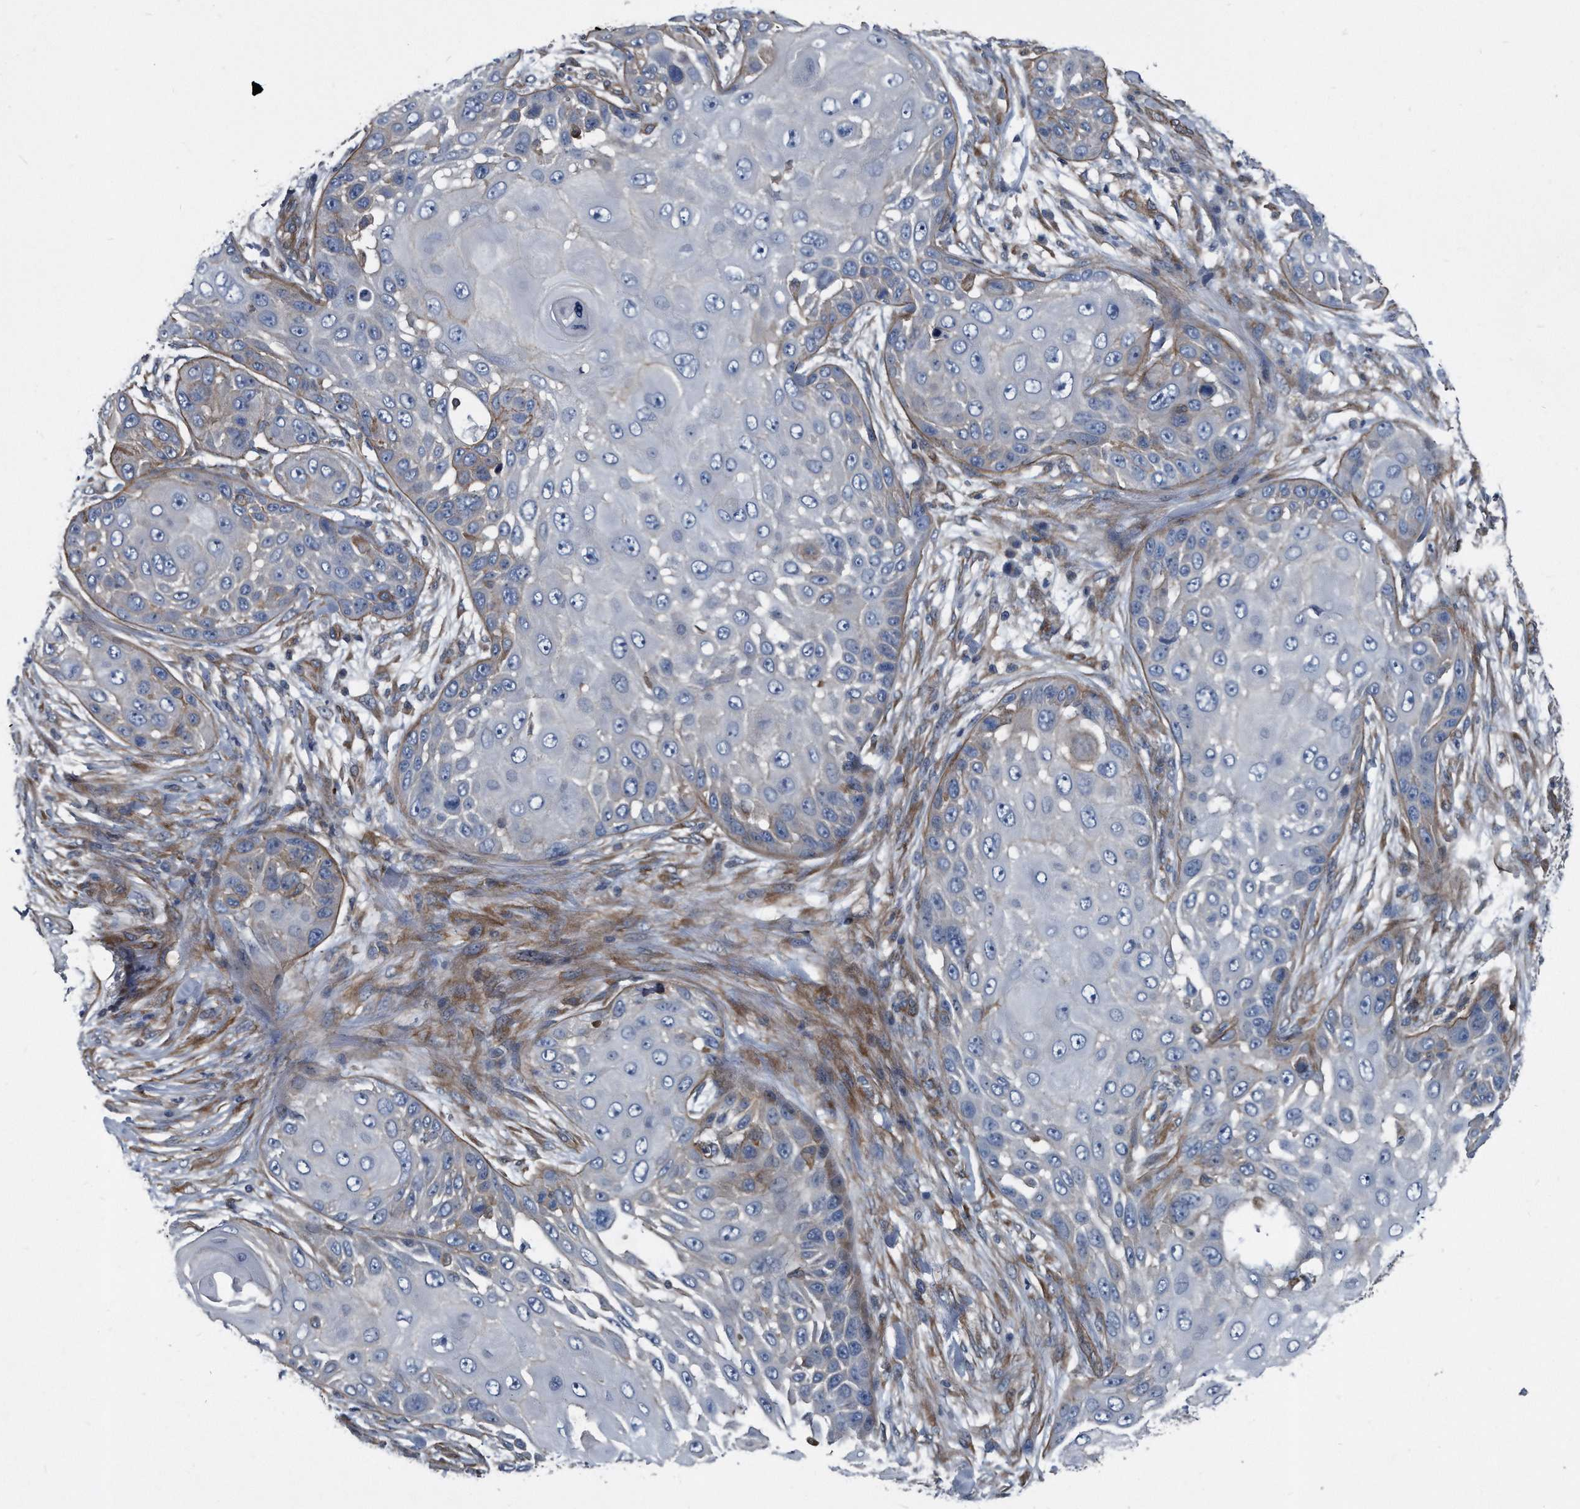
{"staining": {"intensity": "moderate", "quantity": "<25%", "location": "cytoplasmic/membranous"}, "tissue": "skin cancer", "cell_type": "Tumor cells", "image_type": "cancer", "snomed": [{"axis": "morphology", "description": "Squamous cell carcinoma, NOS"}, {"axis": "topography", "description": "Skin"}], "caption": "Brown immunohistochemical staining in human skin cancer reveals moderate cytoplasmic/membranous expression in approximately <25% of tumor cells.", "gene": "PLEC", "patient": {"sex": "female", "age": 44}}